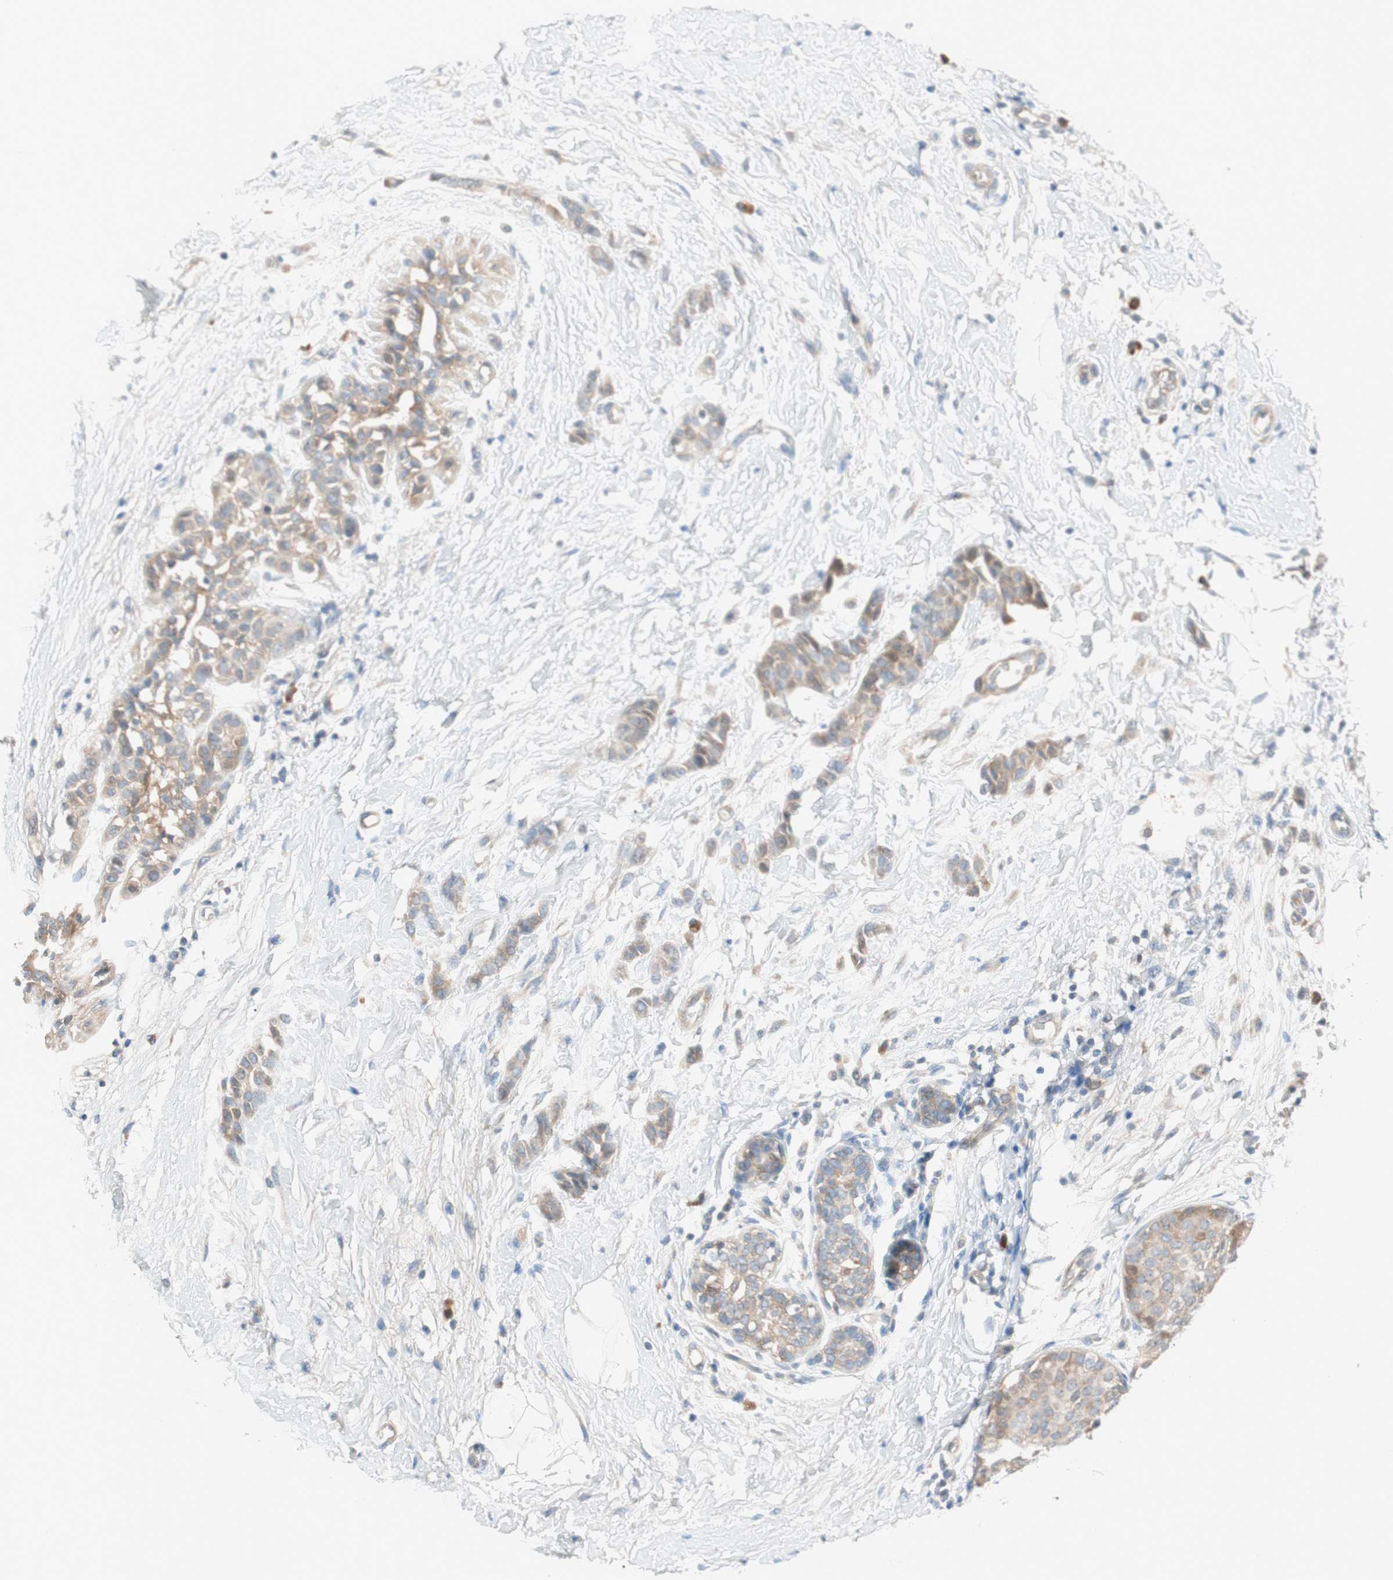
{"staining": {"intensity": "weak", "quantity": ">75%", "location": "cytoplasmic/membranous"}, "tissue": "breast cancer", "cell_type": "Tumor cells", "image_type": "cancer", "snomed": [{"axis": "morphology", "description": "Lobular carcinoma, in situ"}, {"axis": "morphology", "description": "Lobular carcinoma"}, {"axis": "topography", "description": "Breast"}], "caption": "Breast cancer (lobular carcinoma in situ) tissue reveals weak cytoplasmic/membranous staining in approximately >75% of tumor cells (brown staining indicates protein expression, while blue staining denotes nuclei).", "gene": "PCK1", "patient": {"sex": "female", "age": 41}}